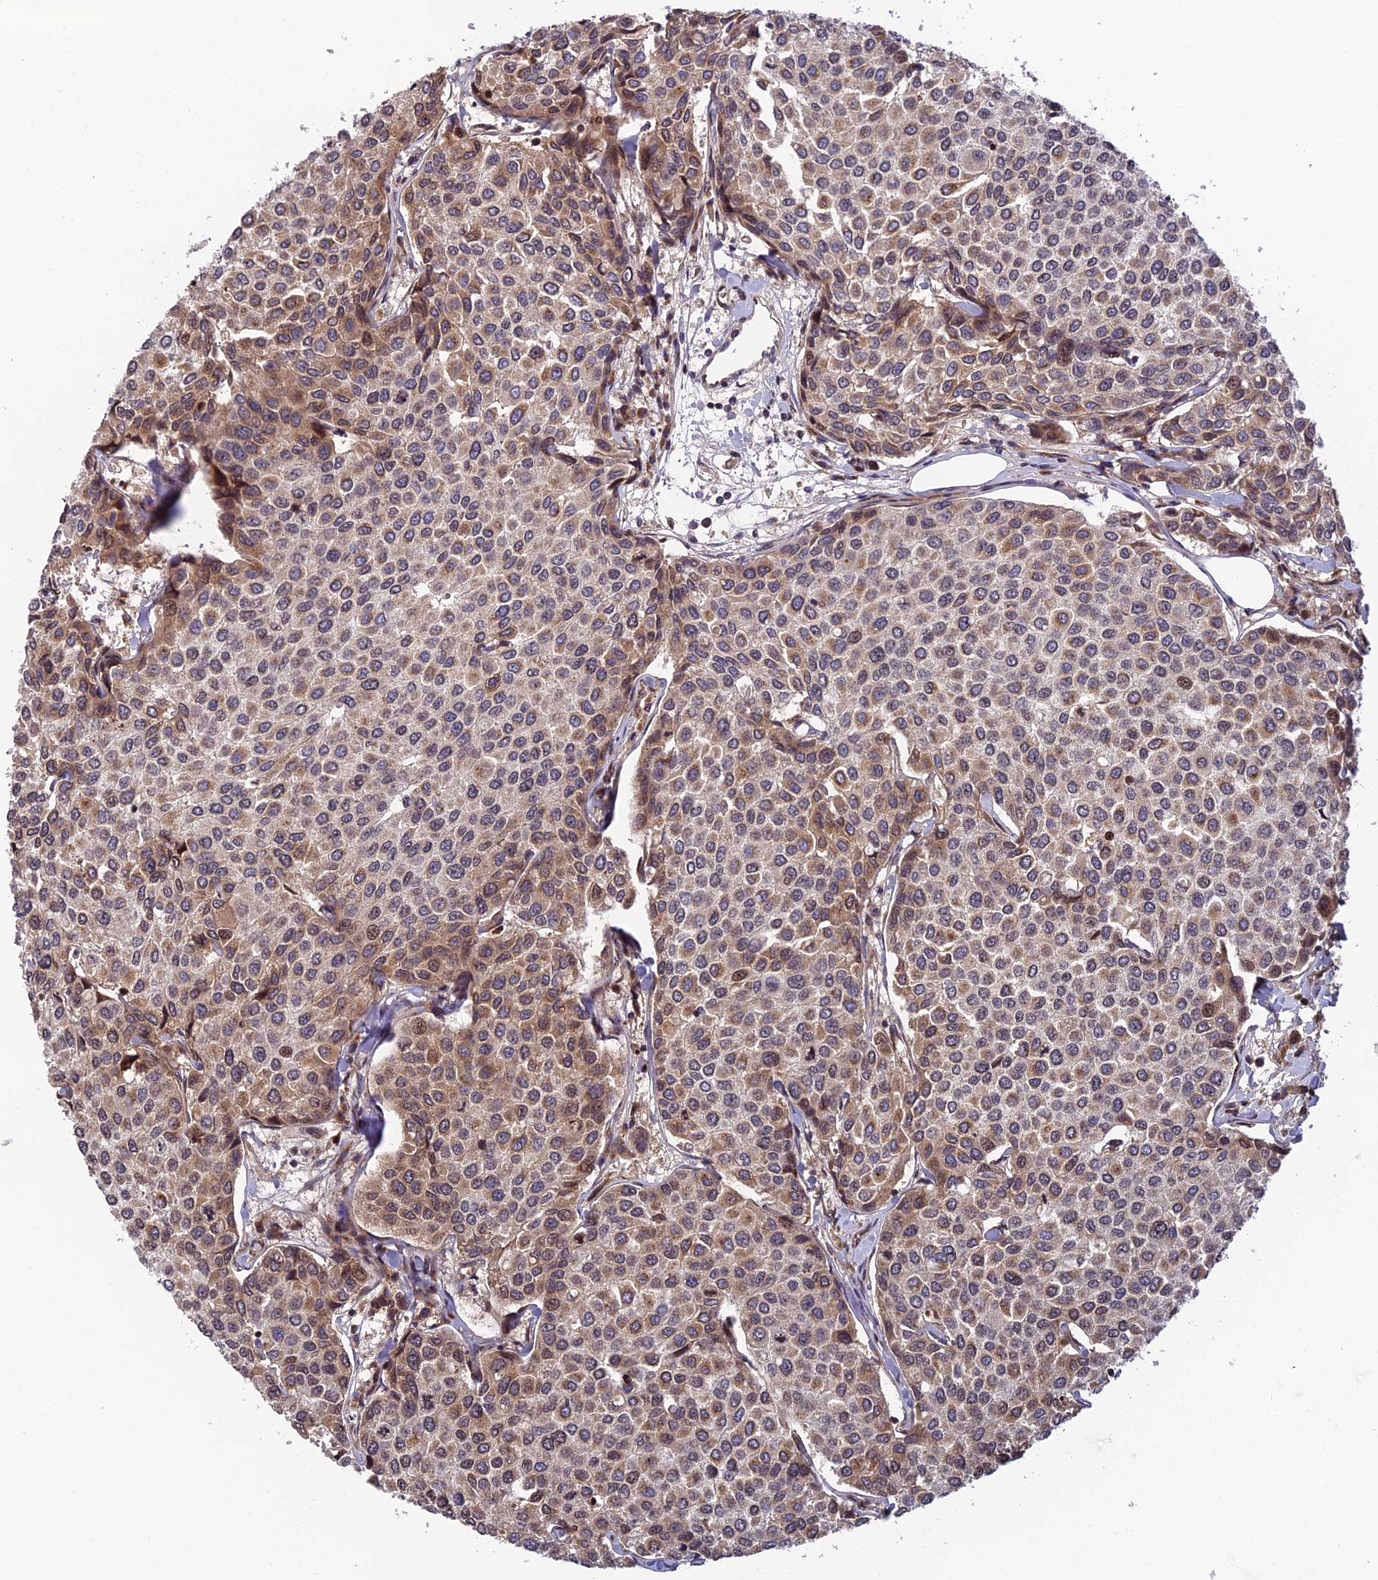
{"staining": {"intensity": "moderate", "quantity": "25%-75%", "location": "cytoplasmic/membranous"}, "tissue": "breast cancer", "cell_type": "Tumor cells", "image_type": "cancer", "snomed": [{"axis": "morphology", "description": "Duct carcinoma"}, {"axis": "topography", "description": "Breast"}], "caption": "Human invasive ductal carcinoma (breast) stained with a protein marker shows moderate staining in tumor cells.", "gene": "SMIM7", "patient": {"sex": "female", "age": 55}}